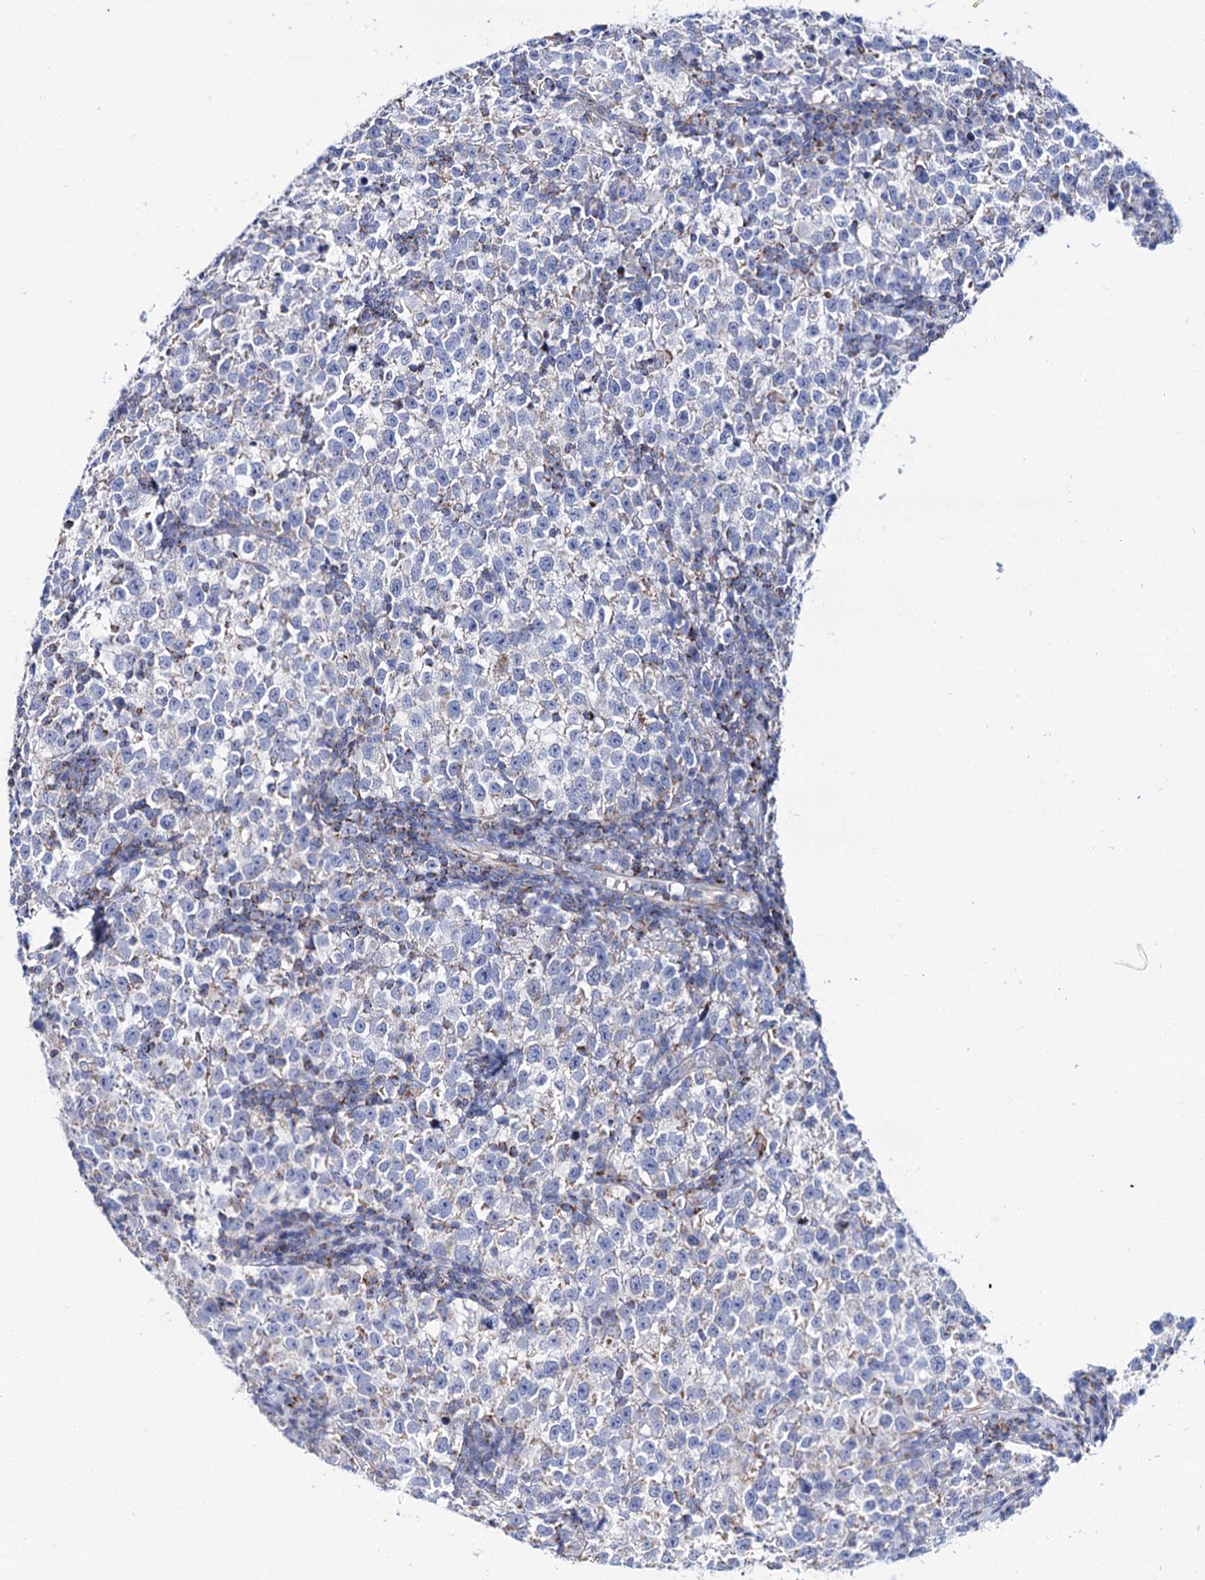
{"staining": {"intensity": "negative", "quantity": "none", "location": "none"}, "tissue": "testis cancer", "cell_type": "Tumor cells", "image_type": "cancer", "snomed": [{"axis": "morphology", "description": "Normal tissue, NOS"}, {"axis": "morphology", "description": "Seminoma, NOS"}, {"axis": "topography", "description": "Testis"}], "caption": "An image of testis cancer (seminoma) stained for a protein displays no brown staining in tumor cells. The staining is performed using DAB (3,3'-diaminobenzidine) brown chromogen with nuclei counter-stained in using hematoxylin.", "gene": "UBASH3B", "patient": {"sex": "male", "age": 43}}